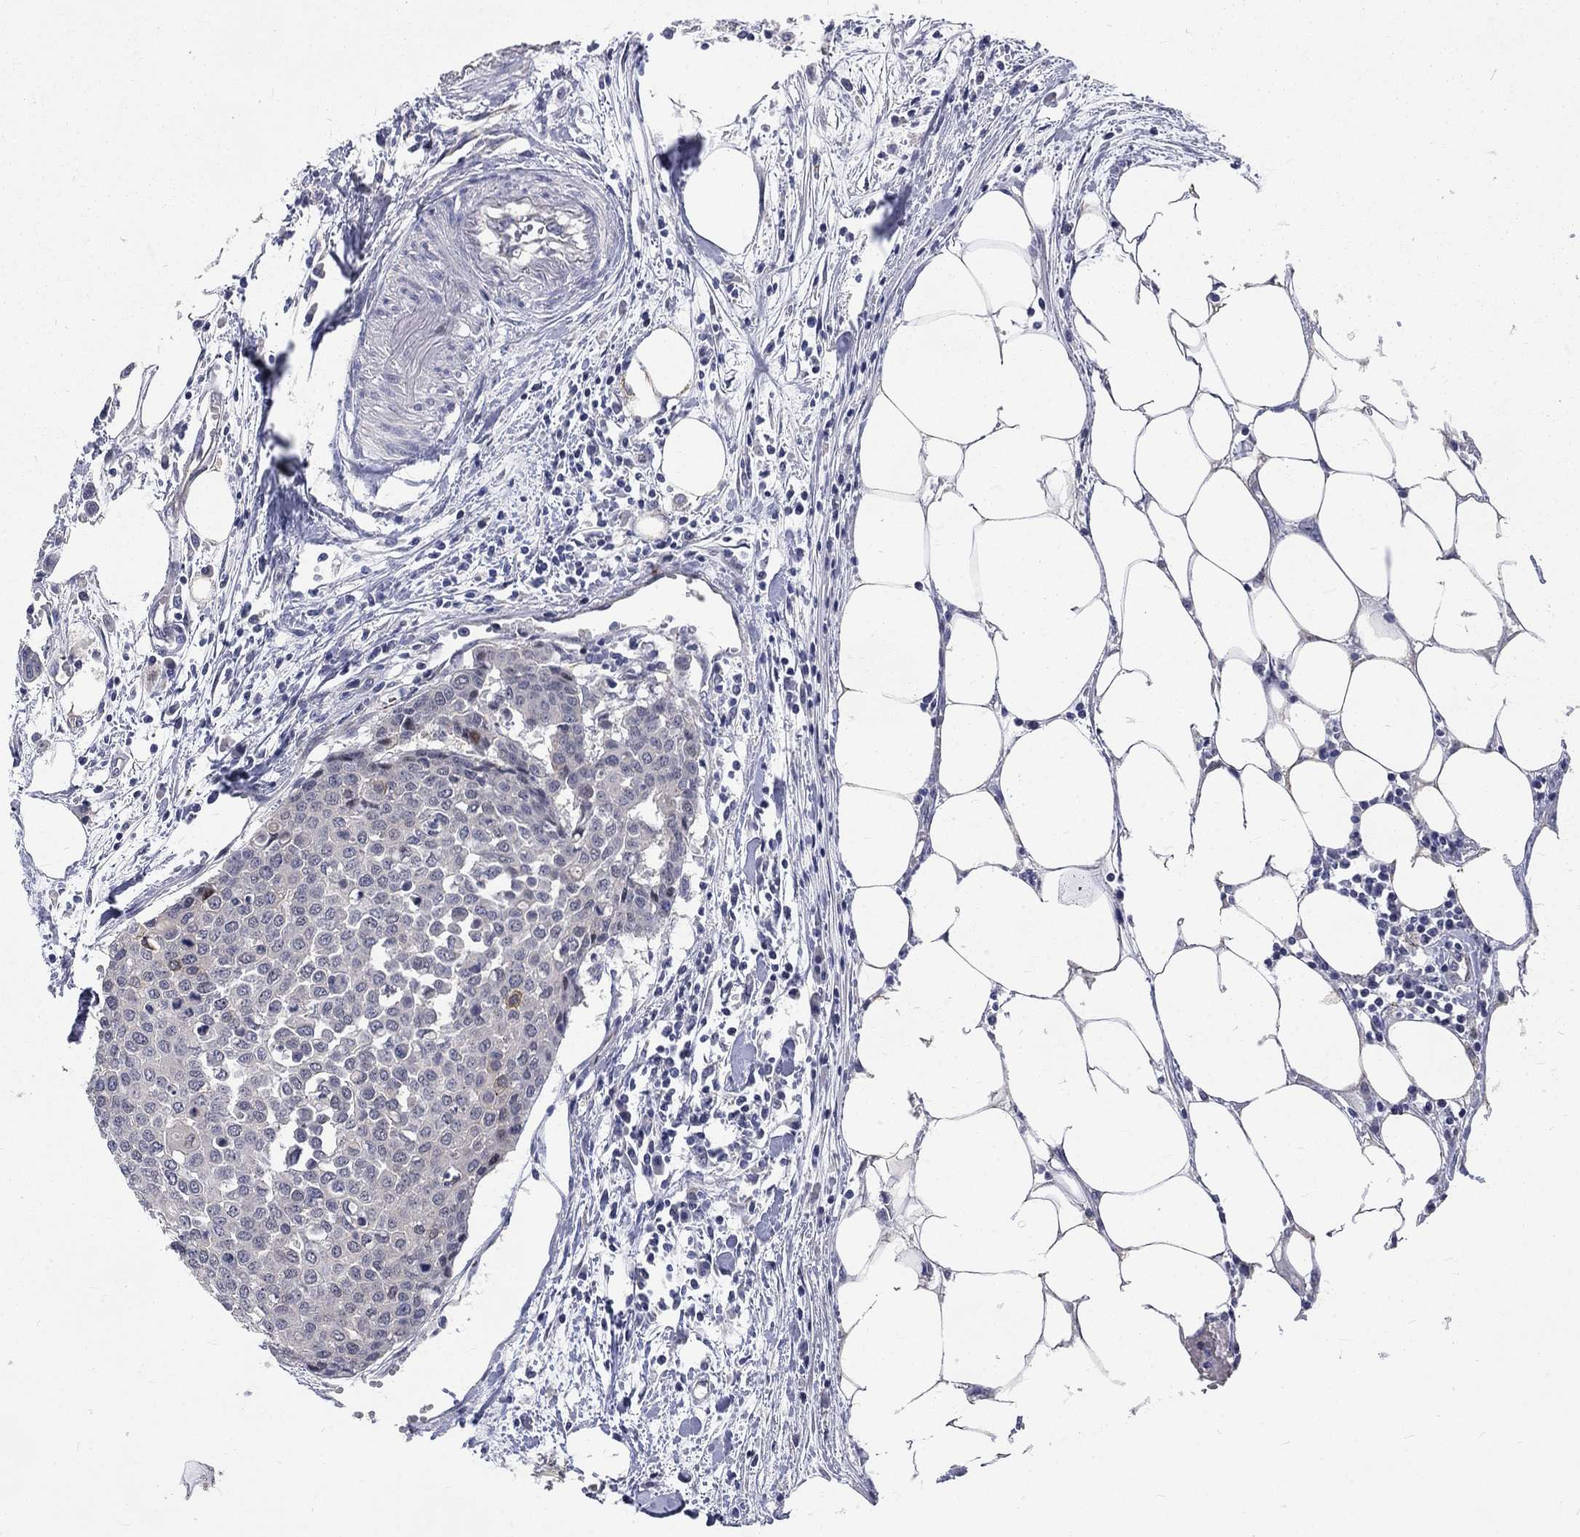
{"staining": {"intensity": "moderate", "quantity": "<25%", "location": "cytoplasmic/membranous"}, "tissue": "carcinoid", "cell_type": "Tumor cells", "image_type": "cancer", "snomed": [{"axis": "morphology", "description": "Carcinoid, malignant, NOS"}, {"axis": "topography", "description": "Colon"}], "caption": "A high-resolution micrograph shows IHC staining of carcinoid (malignant), which displays moderate cytoplasmic/membranous positivity in about <25% of tumor cells. Nuclei are stained in blue.", "gene": "PHKA1", "patient": {"sex": "male", "age": 81}}